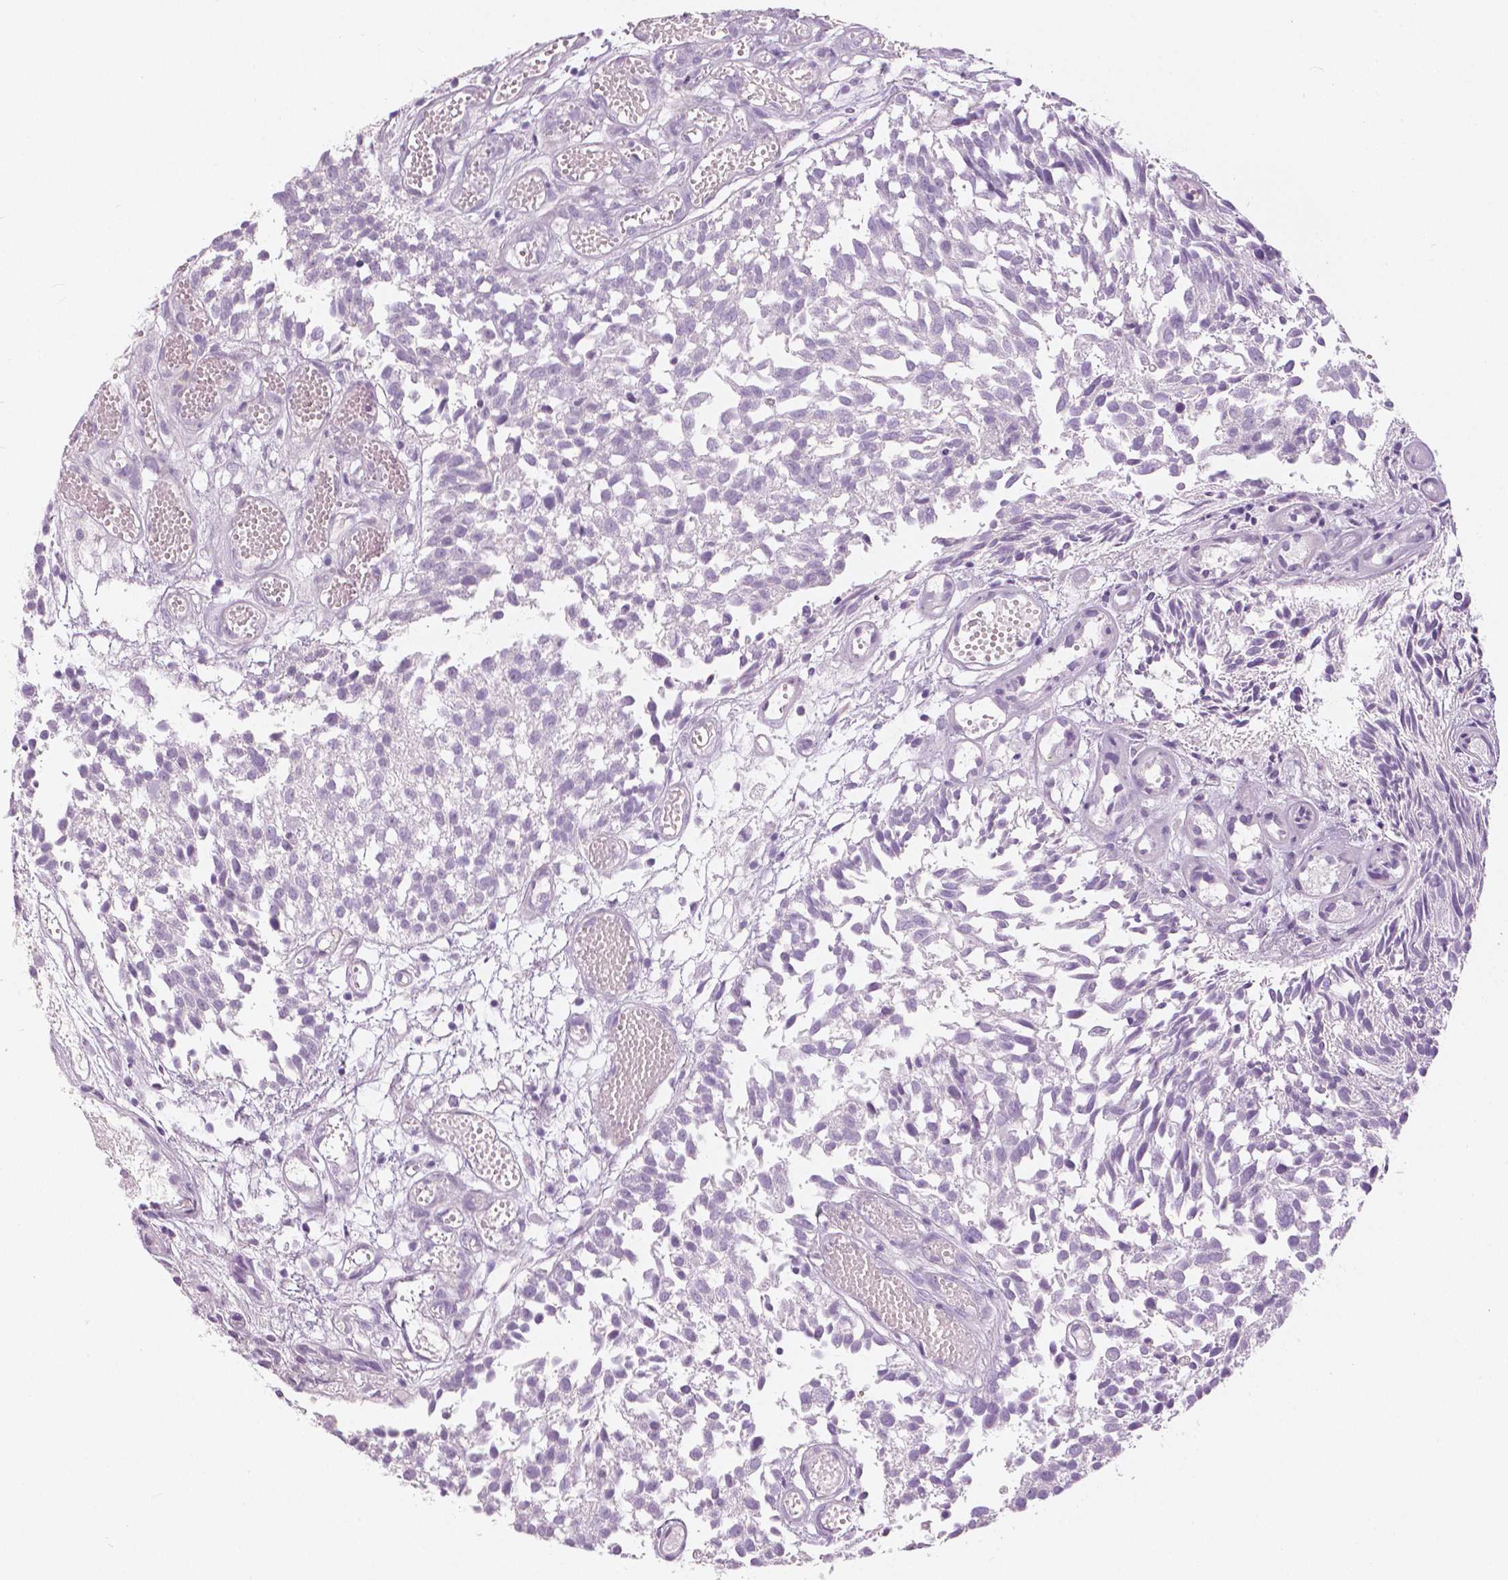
{"staining": {"intensity": "negative", "quantity": "none", "location": "none"}, "tissue": "urothelial cancer", "cell_type": "Tumor cells", "image_type": "cancer", "snomed": [{"axis": "morphology", "description": "Urothelial carcinoma, Low grade"}, {"axis": "topography", "description": "Urinary bladder"}], "caption": "Urothelial cancer was stained to show a protein in brown. There is no significant staining in tumor cells.", "gene": "SLC24A1", "patient": {"sex": "male", "age": 70}}